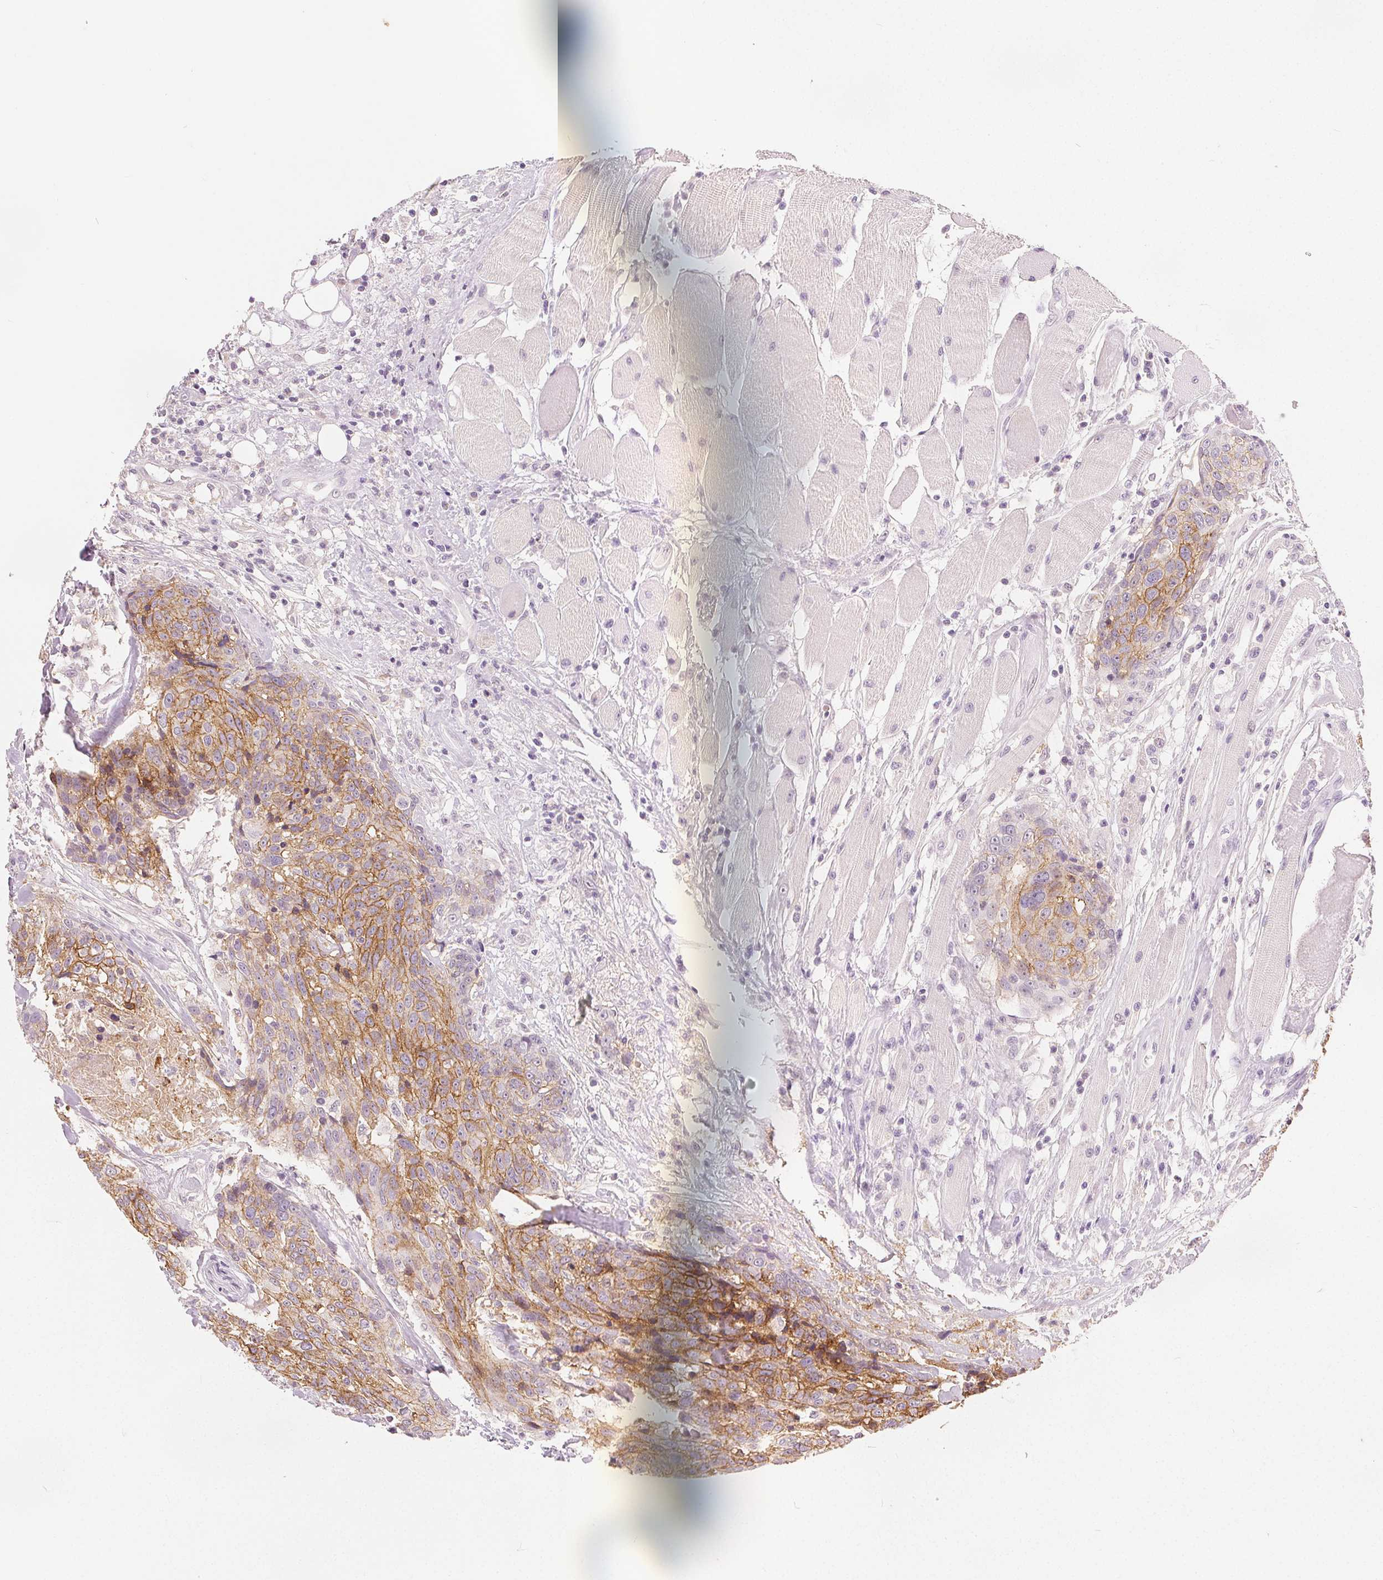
{"staining": {"intensity": "moderate", "quantity": "25%-75%", "location": "cytoplasmic/membranous"}, "tissue": "head and neck cancer", "cell_type": "Tumor cells", "image_type": "cancer", "snomed": [{"axis": "morphology", "description": "Squamous cell carcinoma, NOS"}, {"axis": "topography", "description": "Oral tissue"}, {"axis": "topography", "description": "Head-Neck"}], "caption": "DAB immunohistochemical staining of human head and neck squamous cell carcinoma demonstrates moderate cytoplasmic/membranous protein positivity in about 25%-75% of tumor cells. Immunohistochemistry stains the protein of interest in brown and the nuclei are stained blue.", "gene": "CA12", "patient": {"sex": "male", "age": 64}}